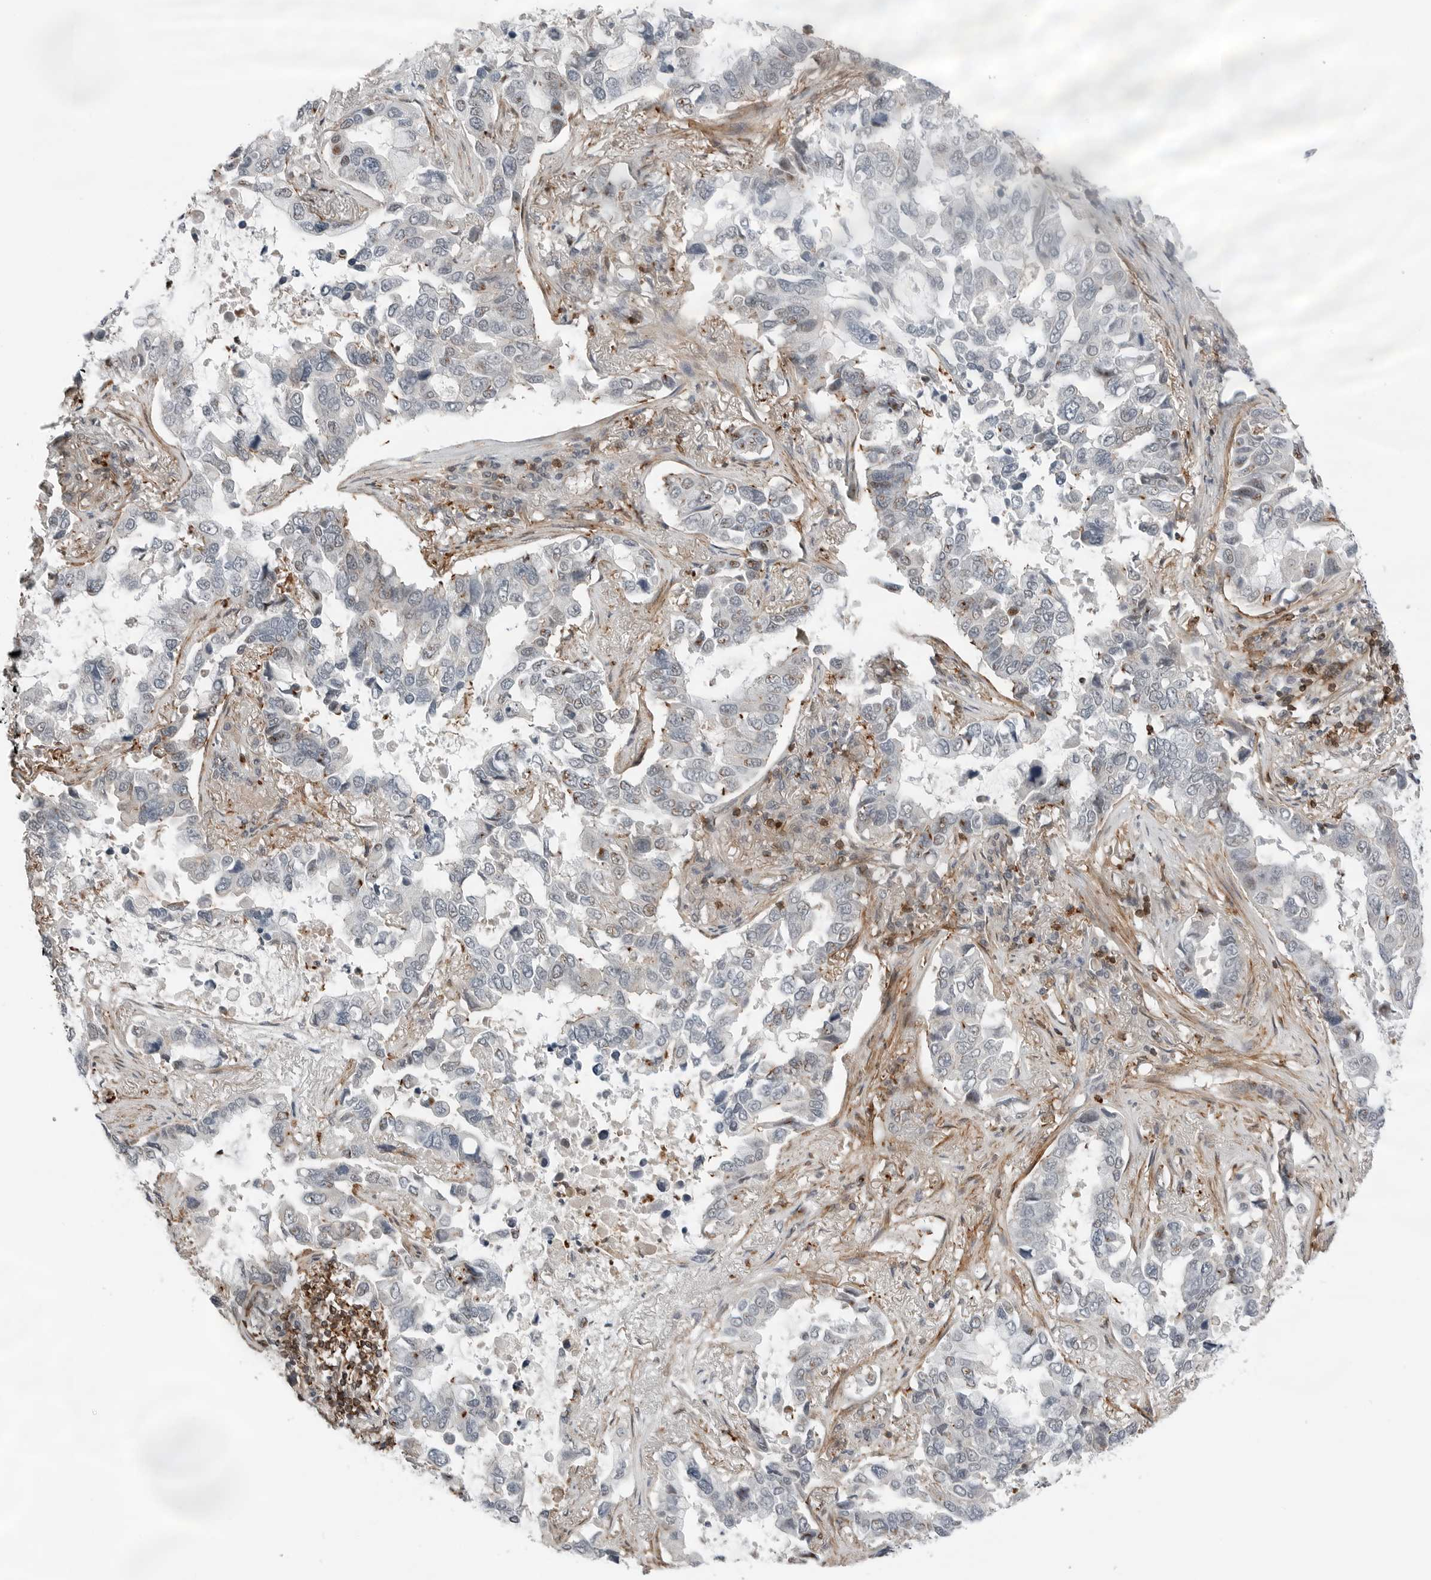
{"staining": {"intensity": "negative", "quantity": "none", "location": "none"}, "tissue": "lung cancer", "cell_type": "Tumor cells", "image_type": "cancer", "snomed": [{"axis": "morphology", "description": "Squamous cell carcinoma, NOS"}, {"axis": "topography", "description": "Lung"}], "caption": "An image of human lung squamous cell carcinoma is negative for staining in tumor cells.", "gene": "LEFTY2", "patient": {"sex": "male", "age": 66}}